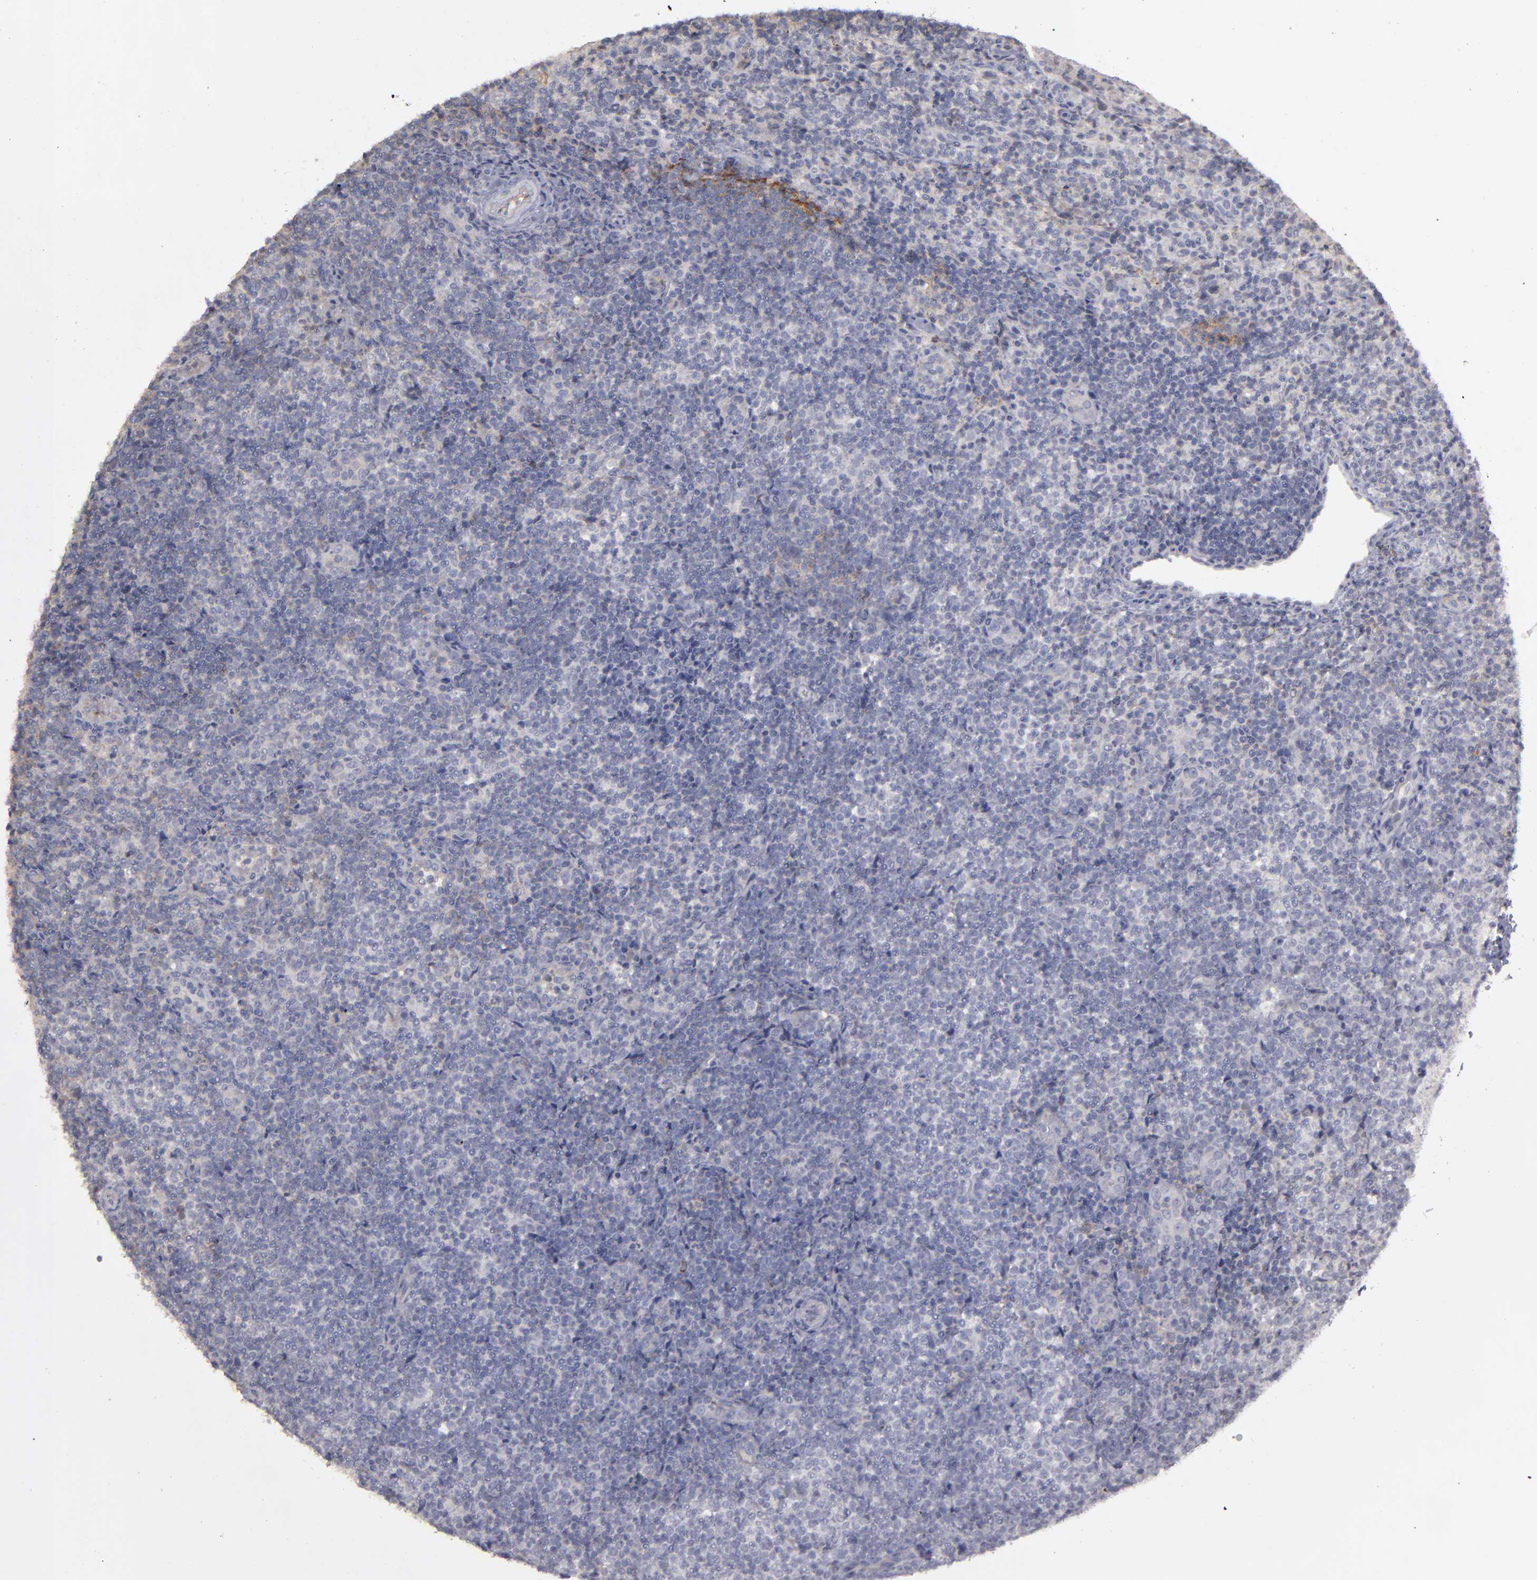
{"staining": {"intensity": "moderate", "quantity": "<25%", "location": "cytoplasmic/membranous"}, "tissue": "lymphoma", "cell_type": "Tumor cells", "image_type": "cancer", "snomed": [{"axis": "morphology", "description": "Malignant lymphoma, non-Hodgkin's type, Low grade"}, {"axis": "topography", "description": "Lymph node"}], "caption": "Immunohistochemistry (IHC) of malignant lymphoma, non-Hodgkin's type (low-grade) shows low levels of moderate cytoplasmic/membranous staining in about <25% of tumor cells. Nuclei are stained in blue.", "gene": "CD55", "patient": {"sex": "female", "age": 76}}